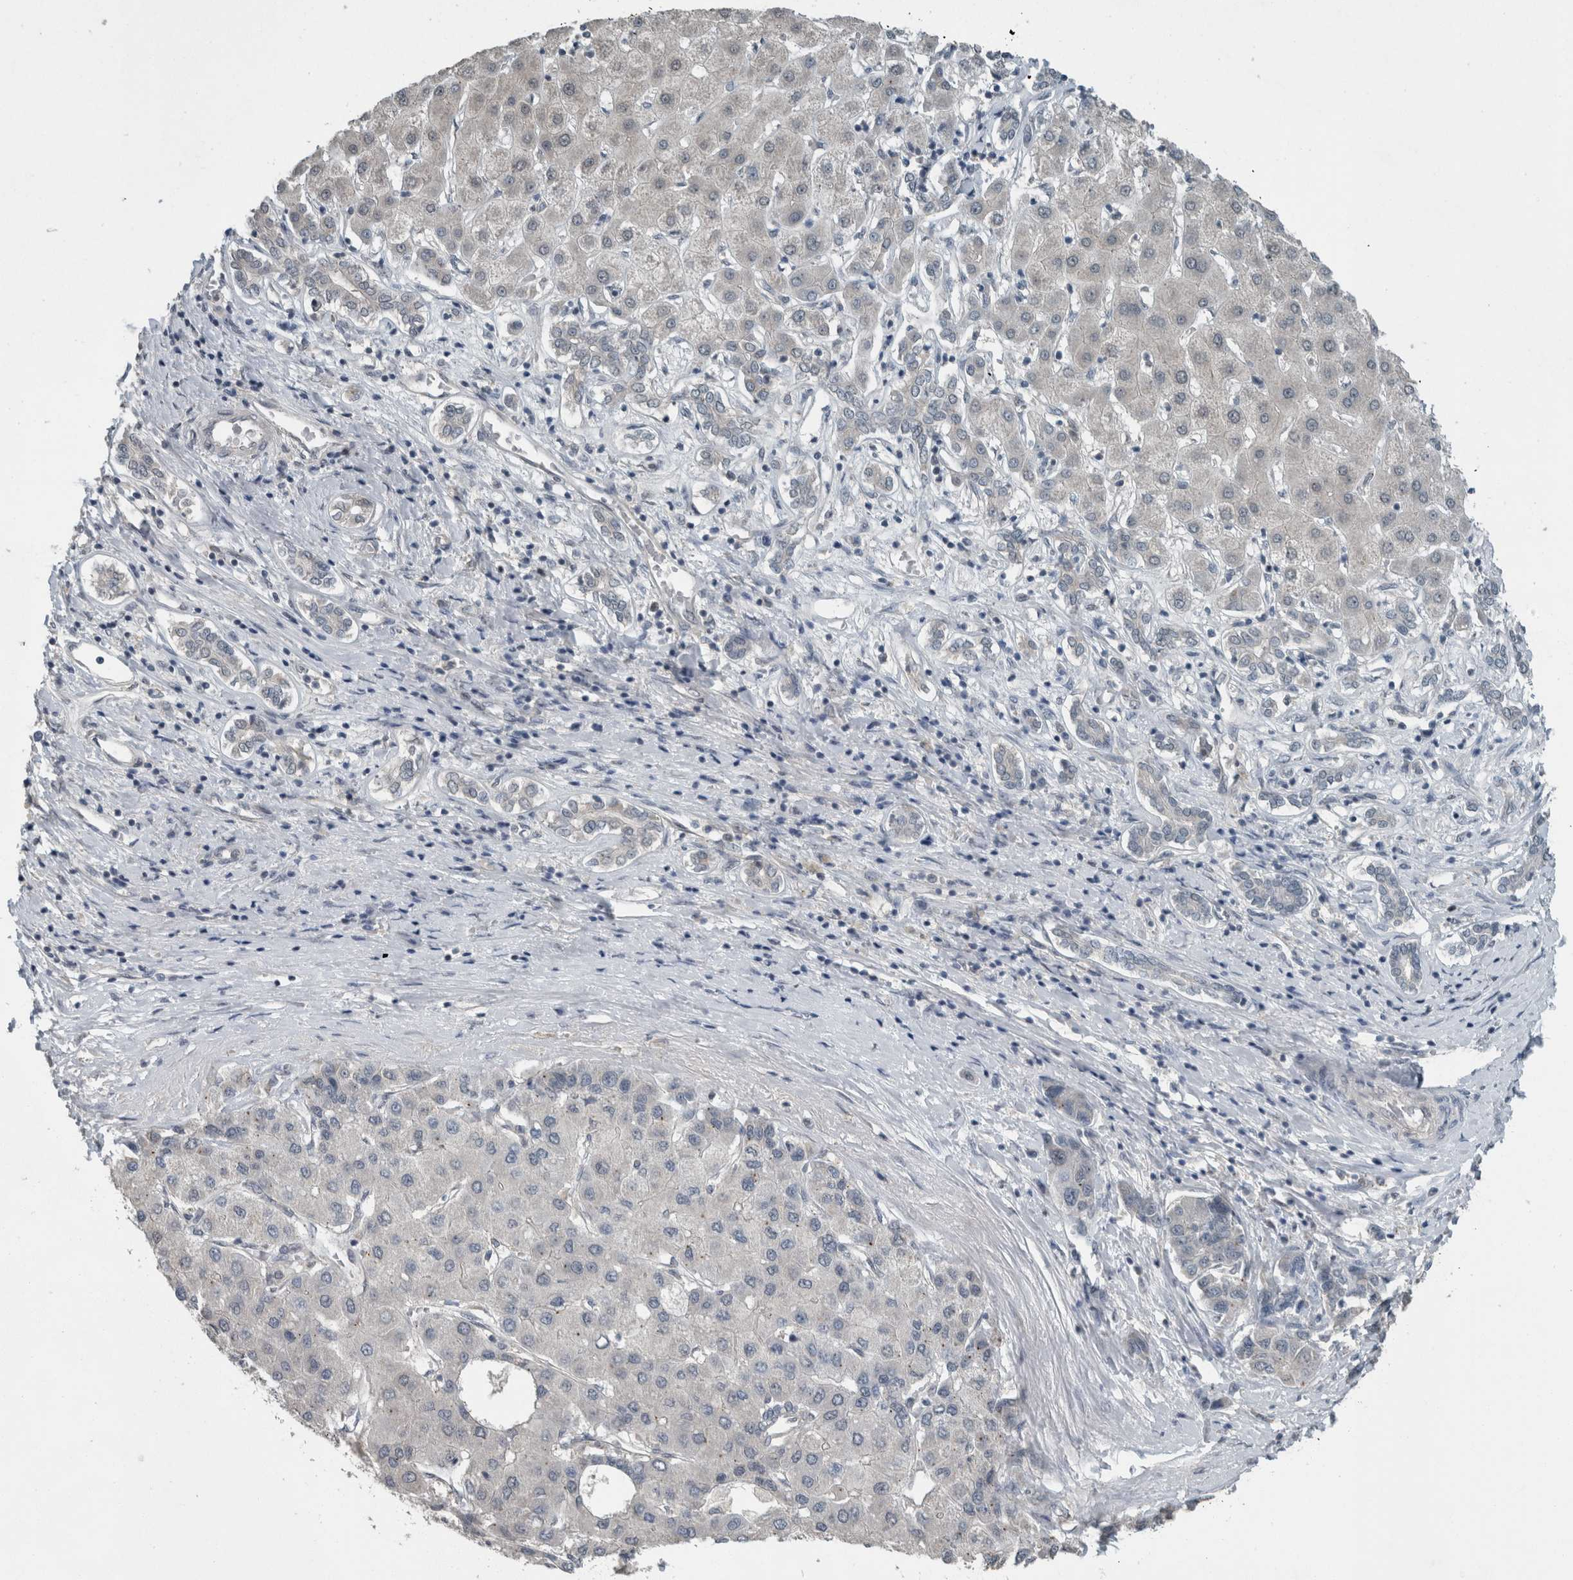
{"staining": {"intensity": "negative", "quantity": "none", "location": "none"}, "tissue": "liver cancer", "cell_type": "Tumor cells", "image_type": "cancer", "snomed": [{"axis": "morphology", "description": "Carcinoma, Hepatocellular, NOS"}, {"axis": "topography", "description": "Liver"}], "caption": "DAB immunohistochemical staining of hepatocellular carcinoma (liver) exhibits no significant staining in tumor cells. The staining is performed using DAB brown chromogen with nuclei counter-stained in using hematoxylin.", "gene": "MYO1E", "patient": {"sex": "male", "age": 65}}